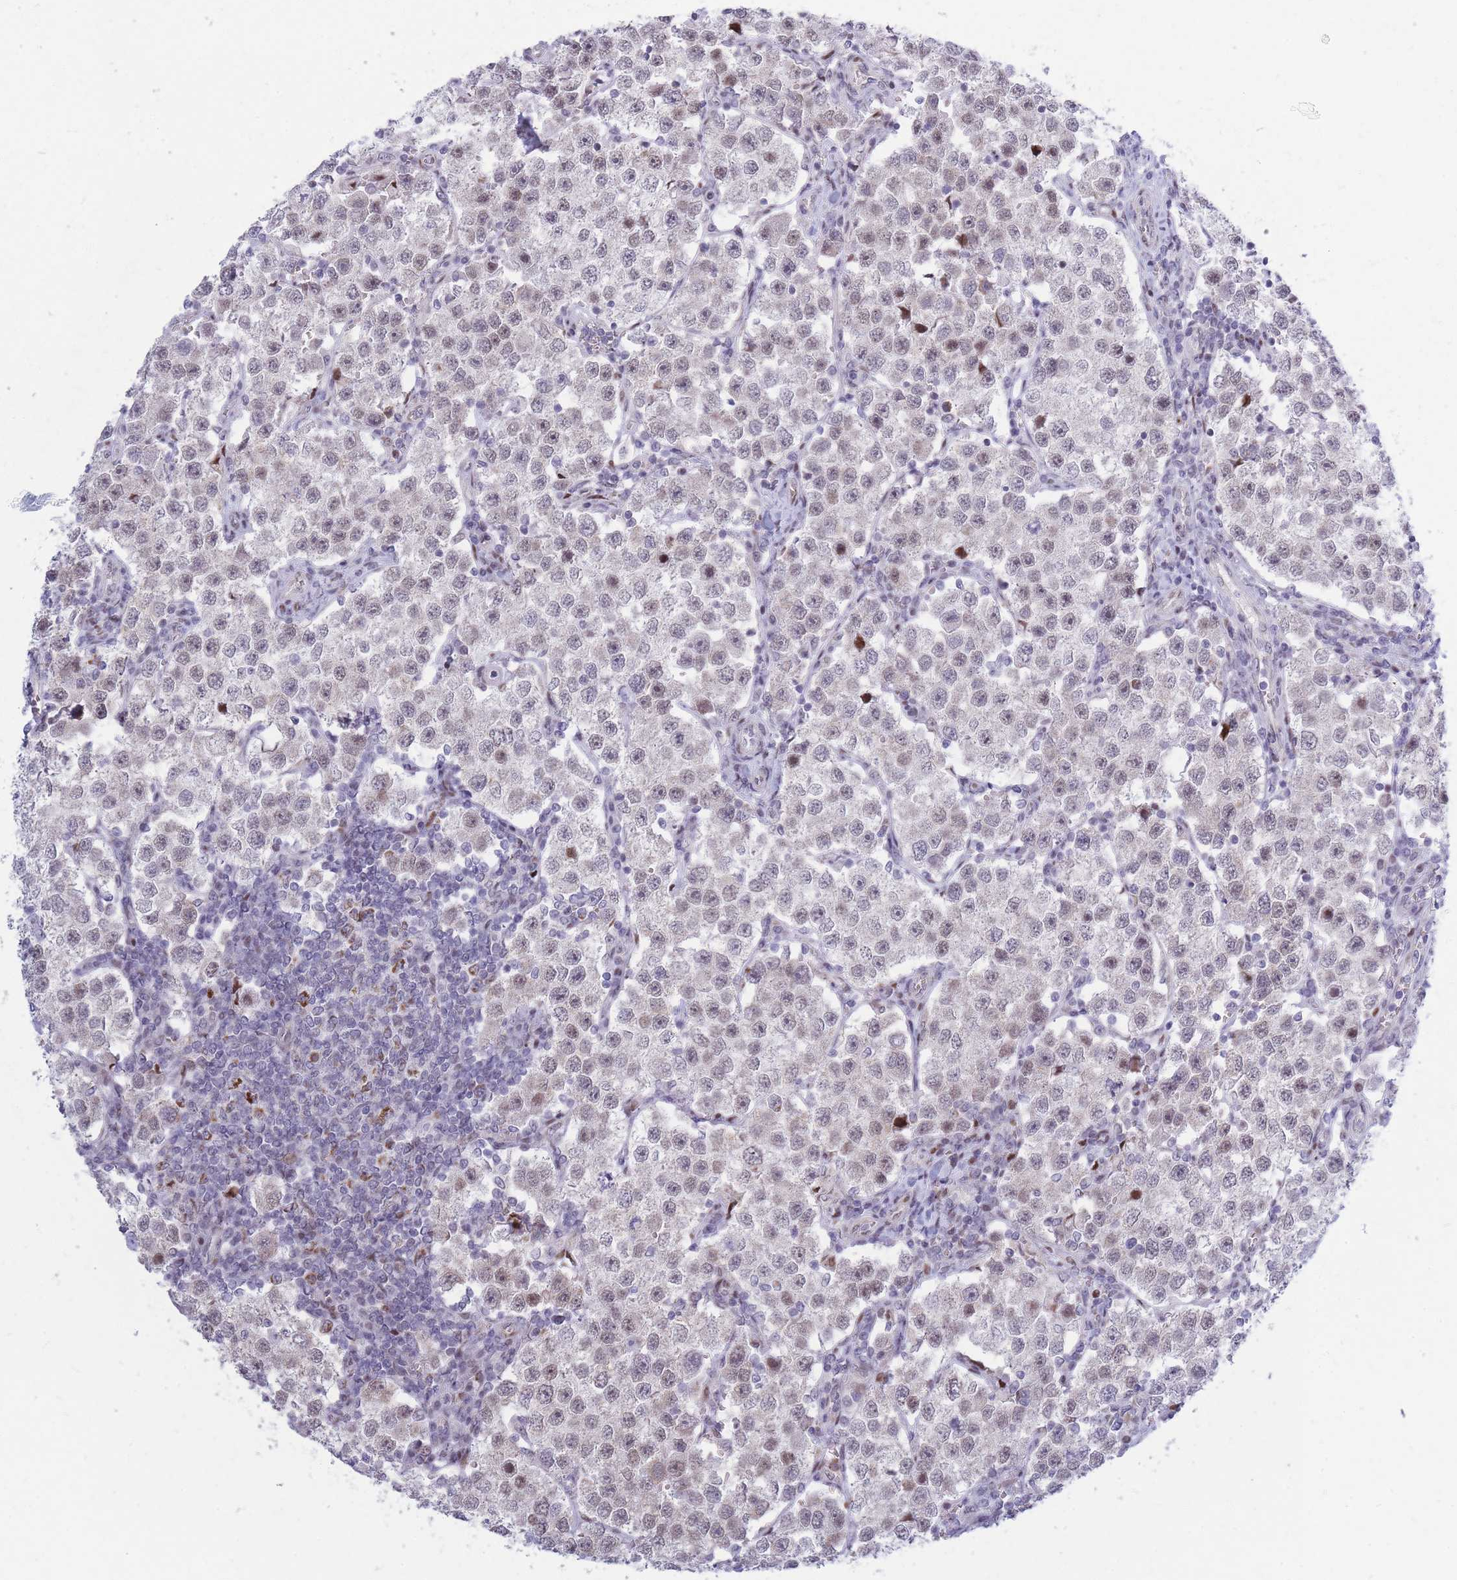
{"staining": {"intensity": "moderate", "quantity": "<25%", "location": "cytoplasmic/membranous"}, "tissue": "testis cancer", "cell_type": "Tumor cells", "image_type": "cancer", "snomed": [{"axis": "morphology", "description": "Seminoma, NOS"}, {"axis": "topography", "description": "Testis"}], "caption": "Protein staining of testis cancer (seminoma) tissue shows moderate cytoplasmic/membranous staining in about <25% of tumor cells.", "gene": "MOB4", "patient": {"sex": "male", "age": 37}}